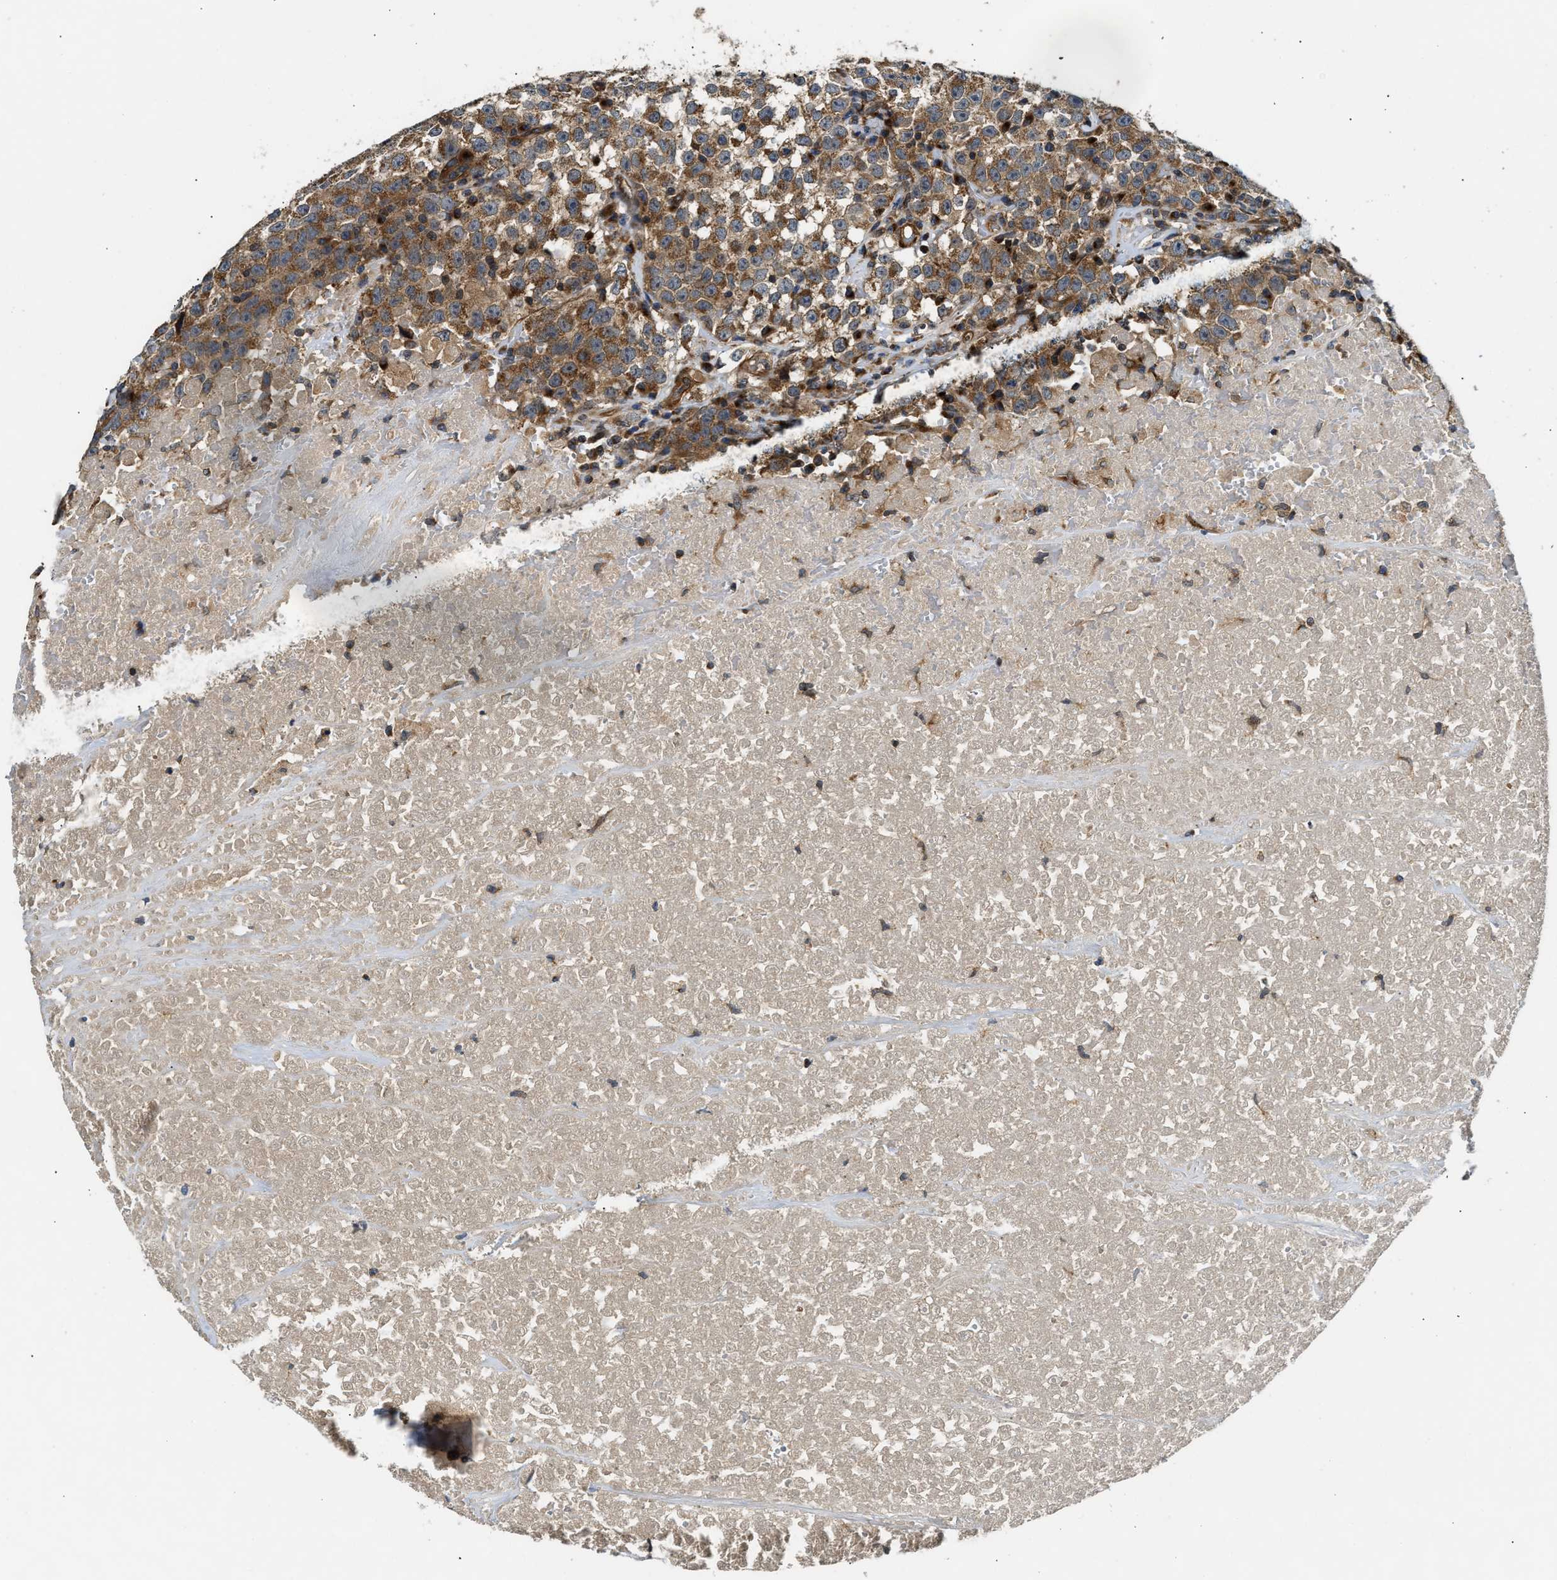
{"staining": {"intensity": "moderate", "quantity": ">75%", "location": "cytoplasmic/membranous"}, "tissue": "testis cancer", "cell_type": "Tumor cells", "image_type": "cancer", "snomed": [{"axis": "morphology", "description": "Seminoma, NOS"}, {"axis": "topography", "description": "Testis"}], "caption": "Immunohistochemical staining of human testis seminoma shows moderate cytoplasmic/membranous protein expression in approximately >75% of tumor cells.", "gene": "PNPLA8", "patient": {"sex": "male", "age": 22}}